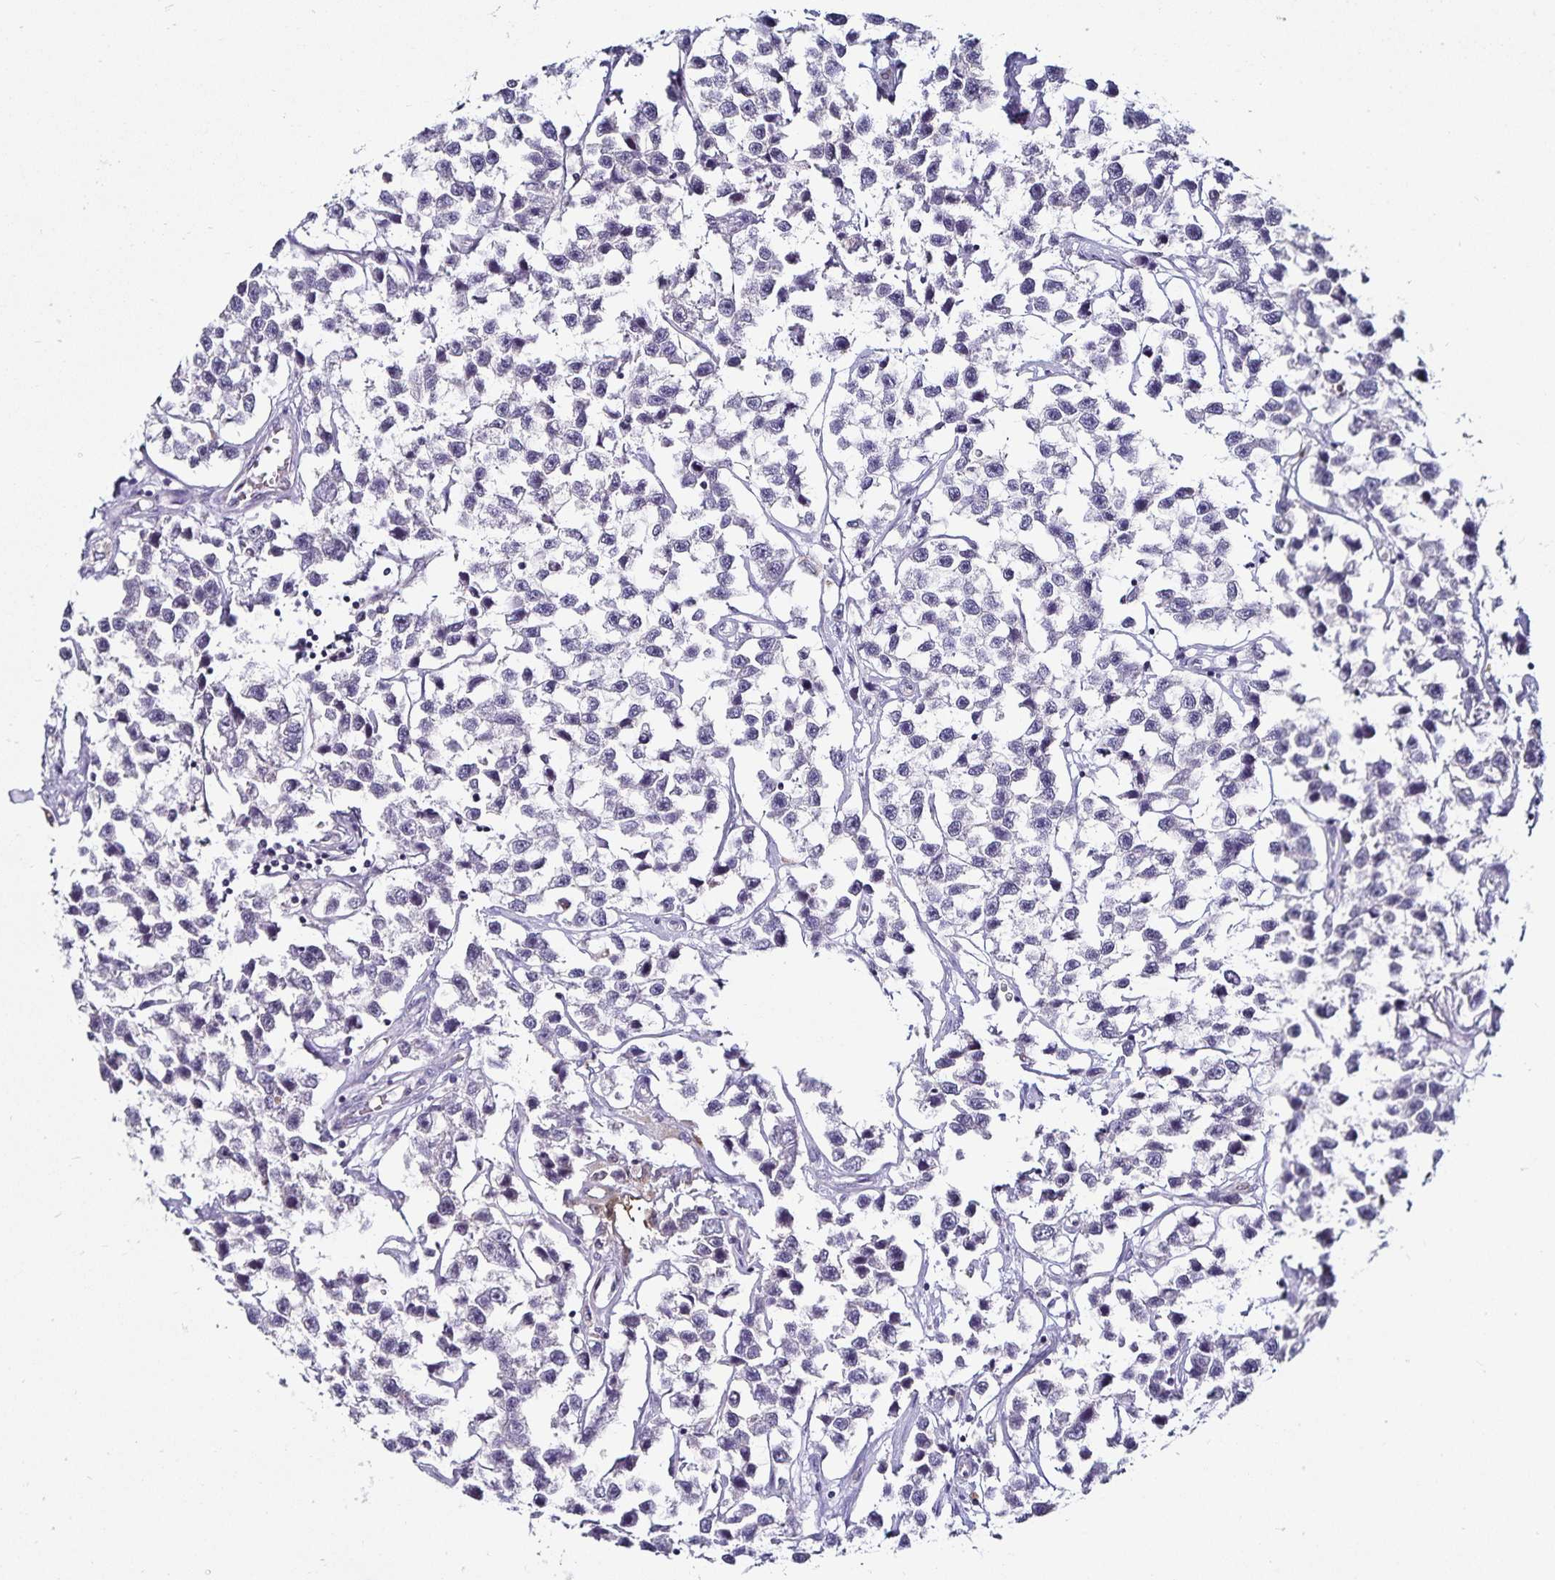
{"staining": {"intensity": "negative", "quantity": "none", "location": "none"}, "tissue": "testis cancer", "cell_type": "Tumor cells", "image_type": "cancer", "snomed": [{"axis": "morphology", "description": "Seminoma, NOS"}, {"axis": "topography", "description": "Testis"}], "caption": "Immunohistochemical staining of human testis seminoma shows no significant expression in tumor cells.", "gene": "ACSL5", "patient": {"sex": "male", "age": 26}}